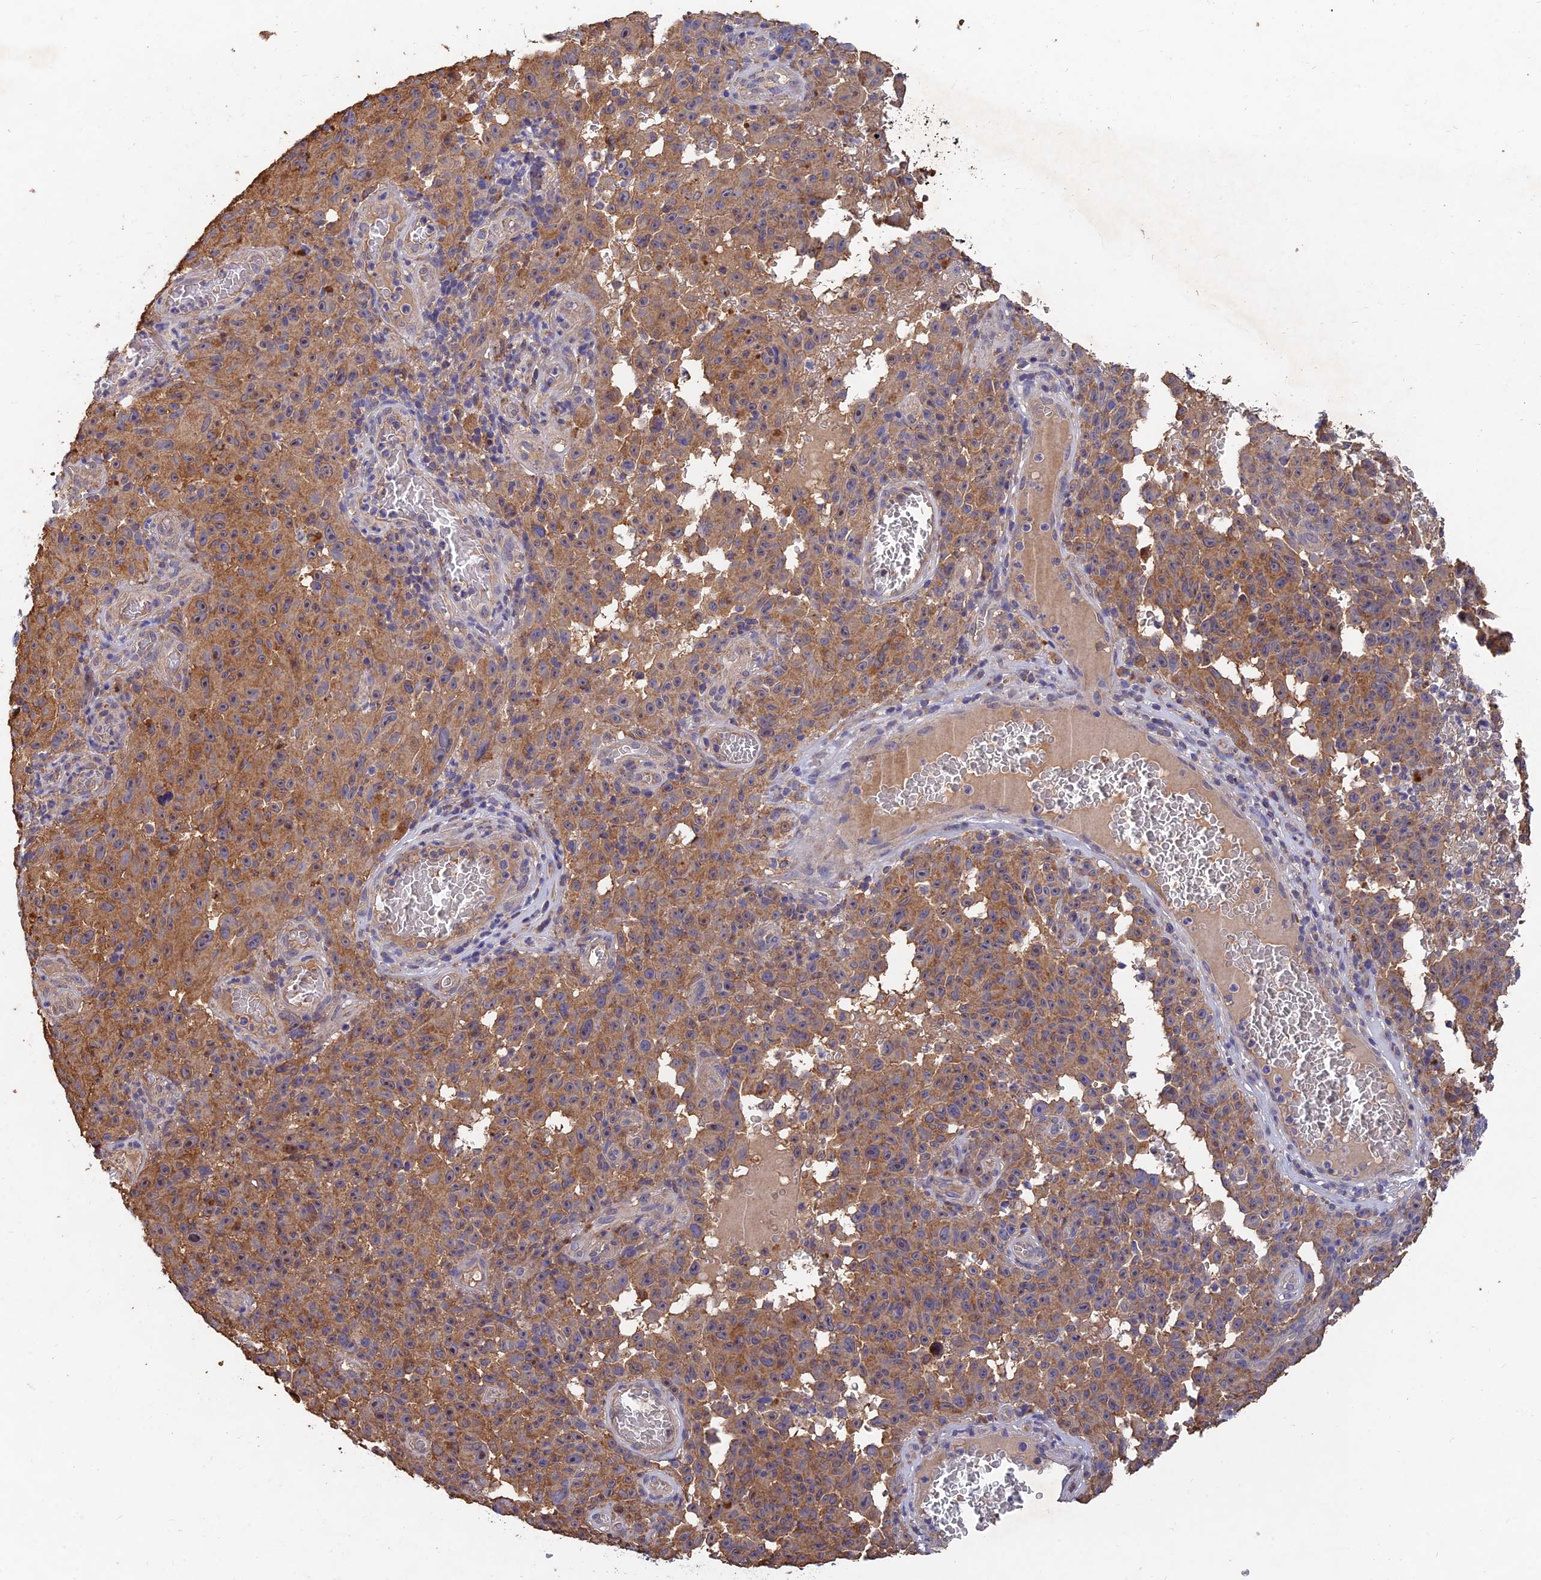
{"staining": {"intensity": "moderate", "quantity": ">75%", "location": "cytoplasmic/membranous"}, "tissue": "melanoma", "cell_type": "Tumor cells", "image_type": "cancer", "snomed": [{"axis": "morphology", "description": "Malignant melanoma, NOS"}, {"axis": "topography", "description": "Skin"}], "caption": "DAB (3,3'-diaminobenzidine) immunohistochemical staining of human melanoma exhibits moderate cytoplasmic/membranous protein expression in approximately >75% of tumor cells.", "gene": "SLC38A11", "patient": {"sex": "female", "age": 82}}